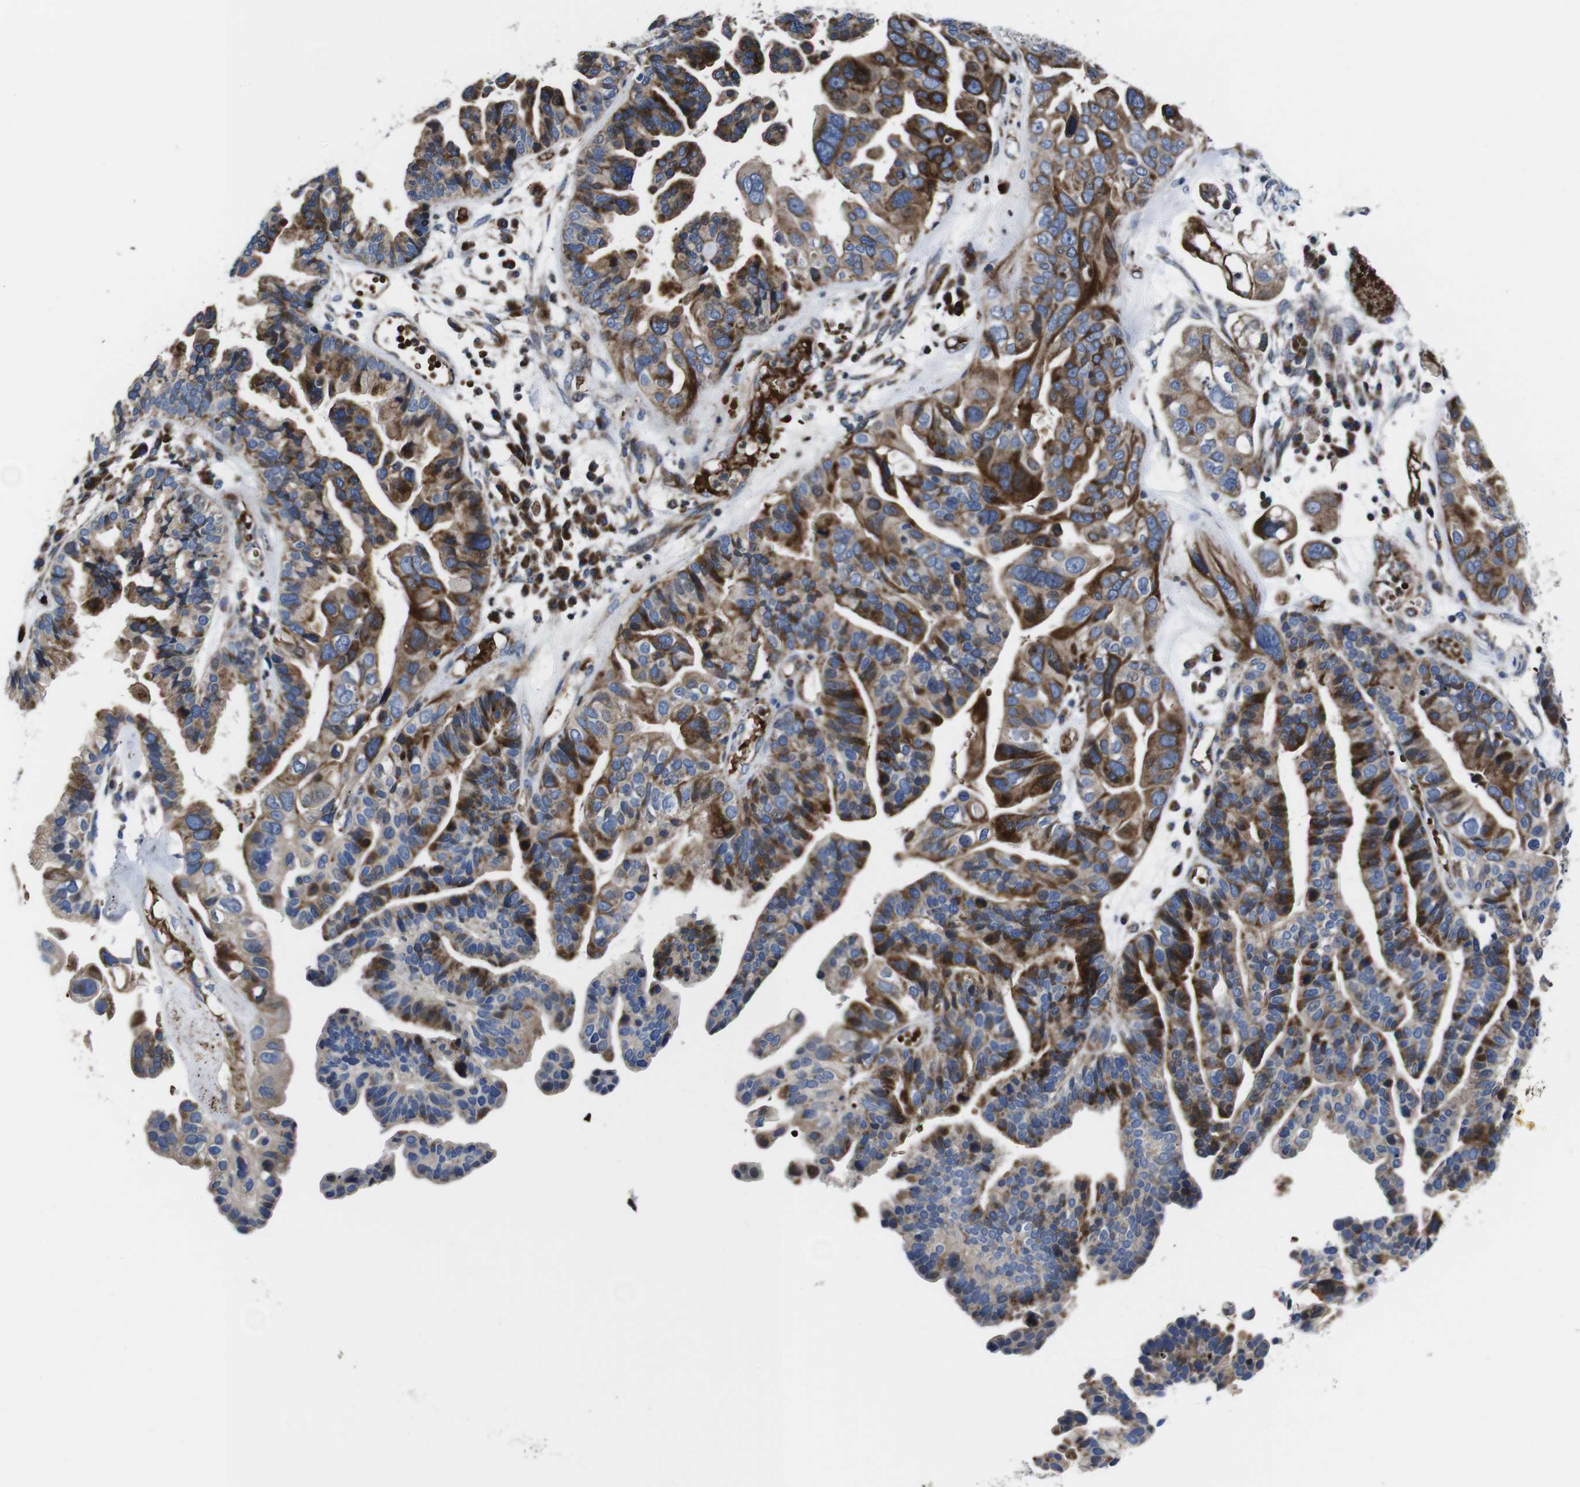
{"staining": {"intensity": "strong", "quantity": ">75%", "location": "cytoplasmic/membranous"}, "tissue": "ovarian cancer", "cell_type": "Tumor cells", "image_type": "cancer", "snomed": [{"axis": "morphology", "description": "Cystadenocarcinoma, serous, NOS"}, {"axis": "topography", "description": "Ovary"}], "caption": "A micrograph of ovarian serous cystadenocarcinoma stained for a protein demonstrates strong cytoplasmic/membranous brown staining in tumor cells.", "gene": "SMYD3", "patient": {"sex": "female", "age": 56}}